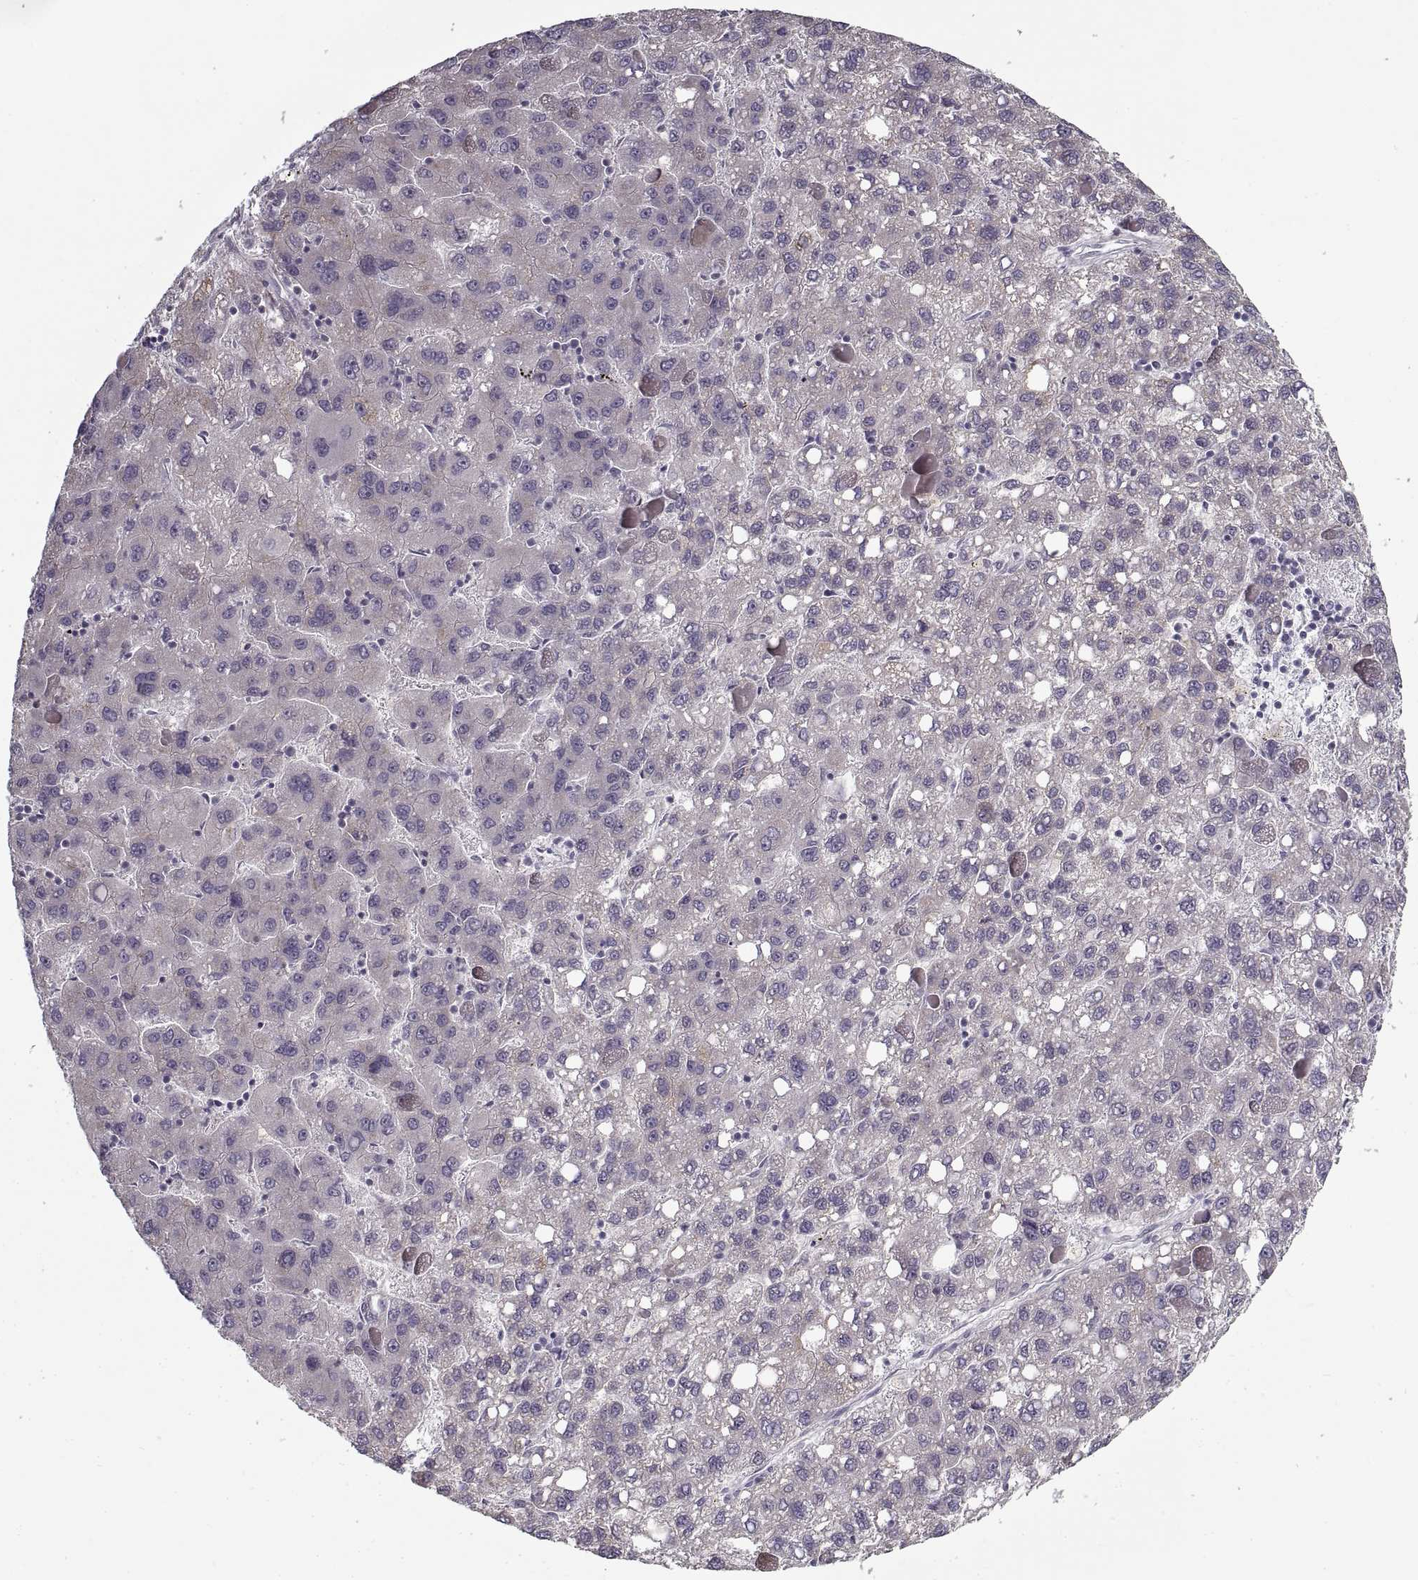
{"staining": {"intensity": "negative", "quantity": "none", "location": "none"}, "tissue": "liver cancer", "cell_type": "Tumor cells", "image_type": "cancer", "snomed": [{"axis": "morphology", "description": "Carcinoma, Hepatocellular, NOS"}, {"axis": "topography", "description": "Liver"}], "caption": "Immunohistochemical staining of human liver cancer (hepatocellular carcinoma) displays no significant positivity in tumor cells.", "gene": "GAD2", "patient": {"sex": "female", "age": 82}}